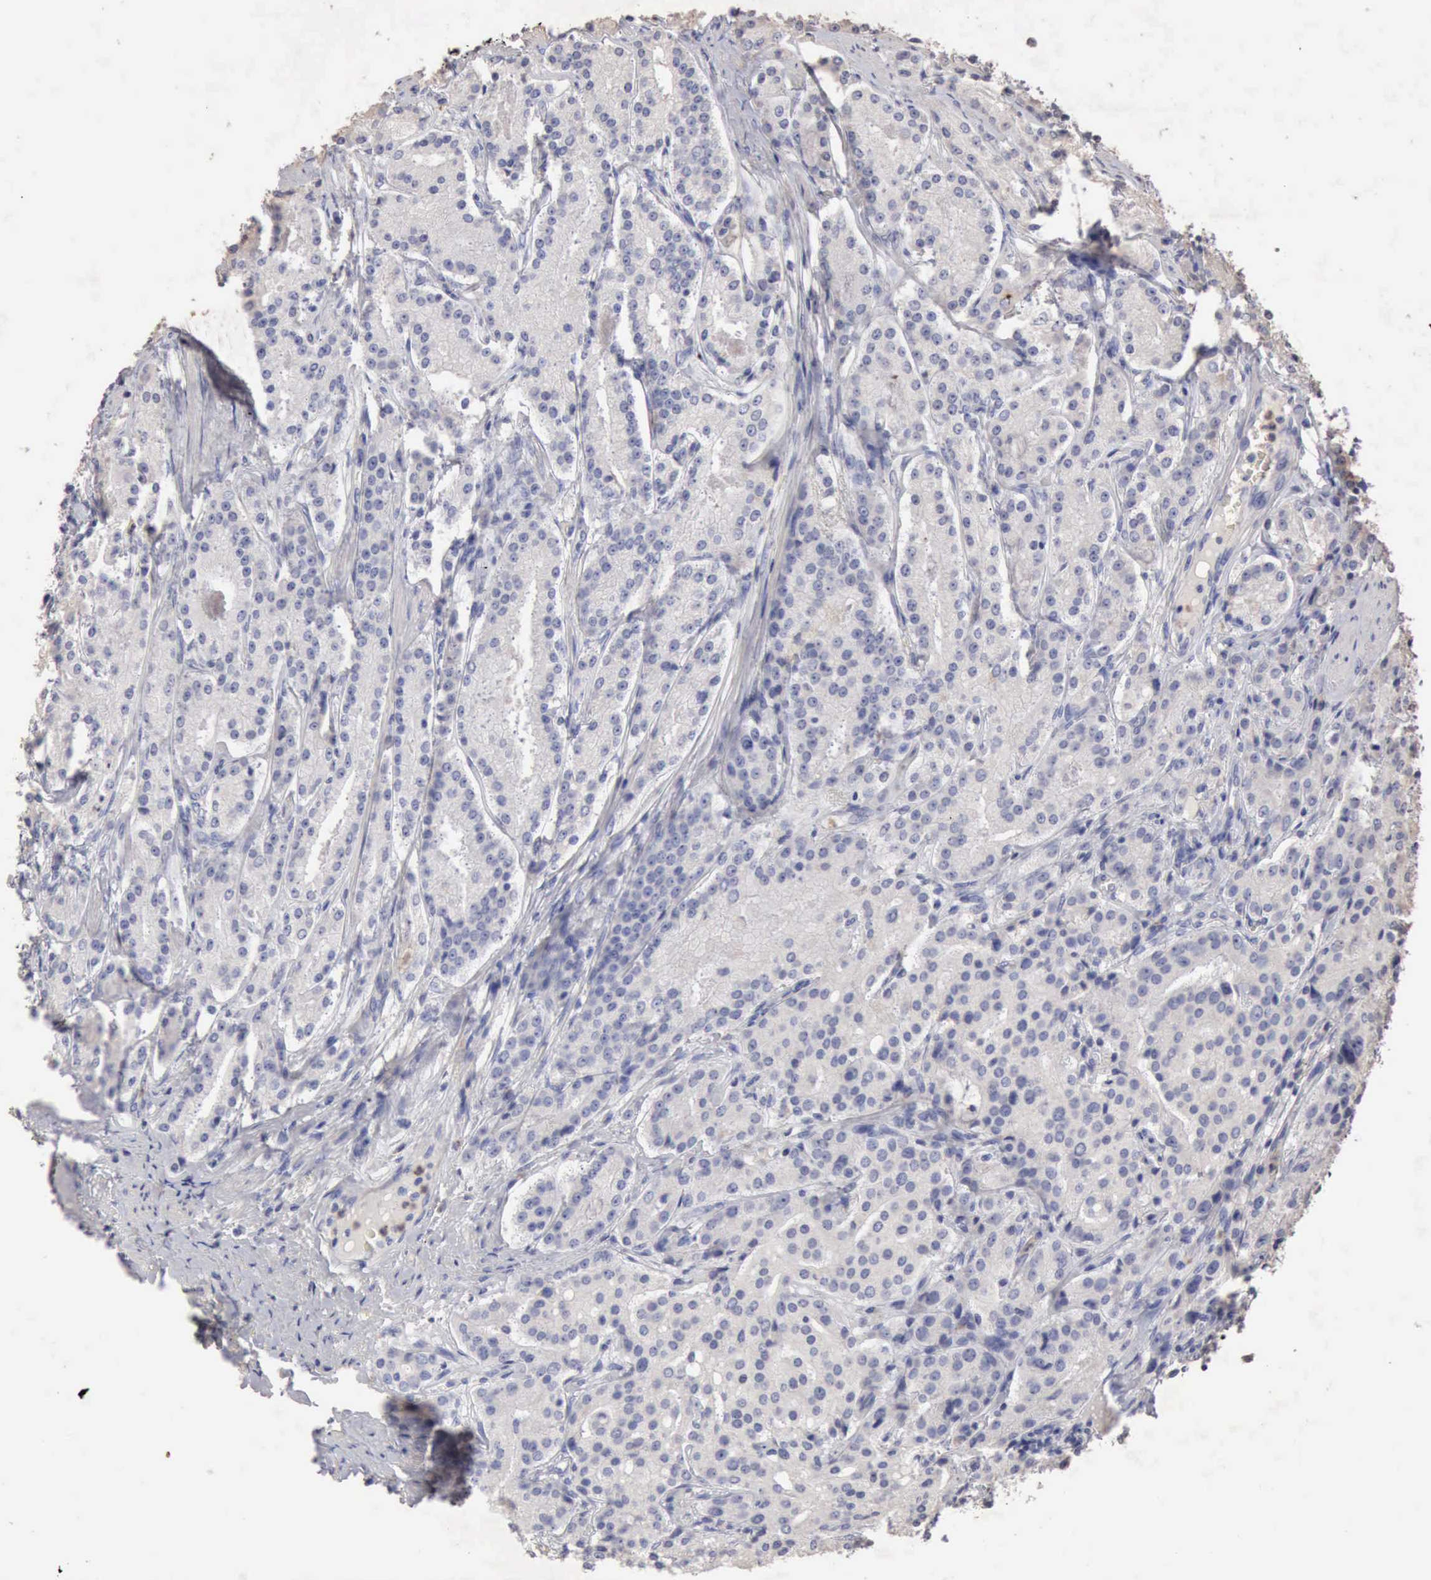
{"staining": {"intensity": "negative", "quantity": "none", "location": "none"}, "tissue": "prostate cancer", "cell_type": "Tumor cells", "image_type": "cancer", "snomed": [{"axis": "morphology", "description": "Adenocarcinoma, Medium grade"}, {"axis": "topography", "description": "Prostate"}], "caption": "An image of human prostate cancer is negative for staining in tumor cells. (DAB IHC with hematoxylin counter stain).", "gene": "KRT6B", "patient": {"sex": "male", "age": 72}}